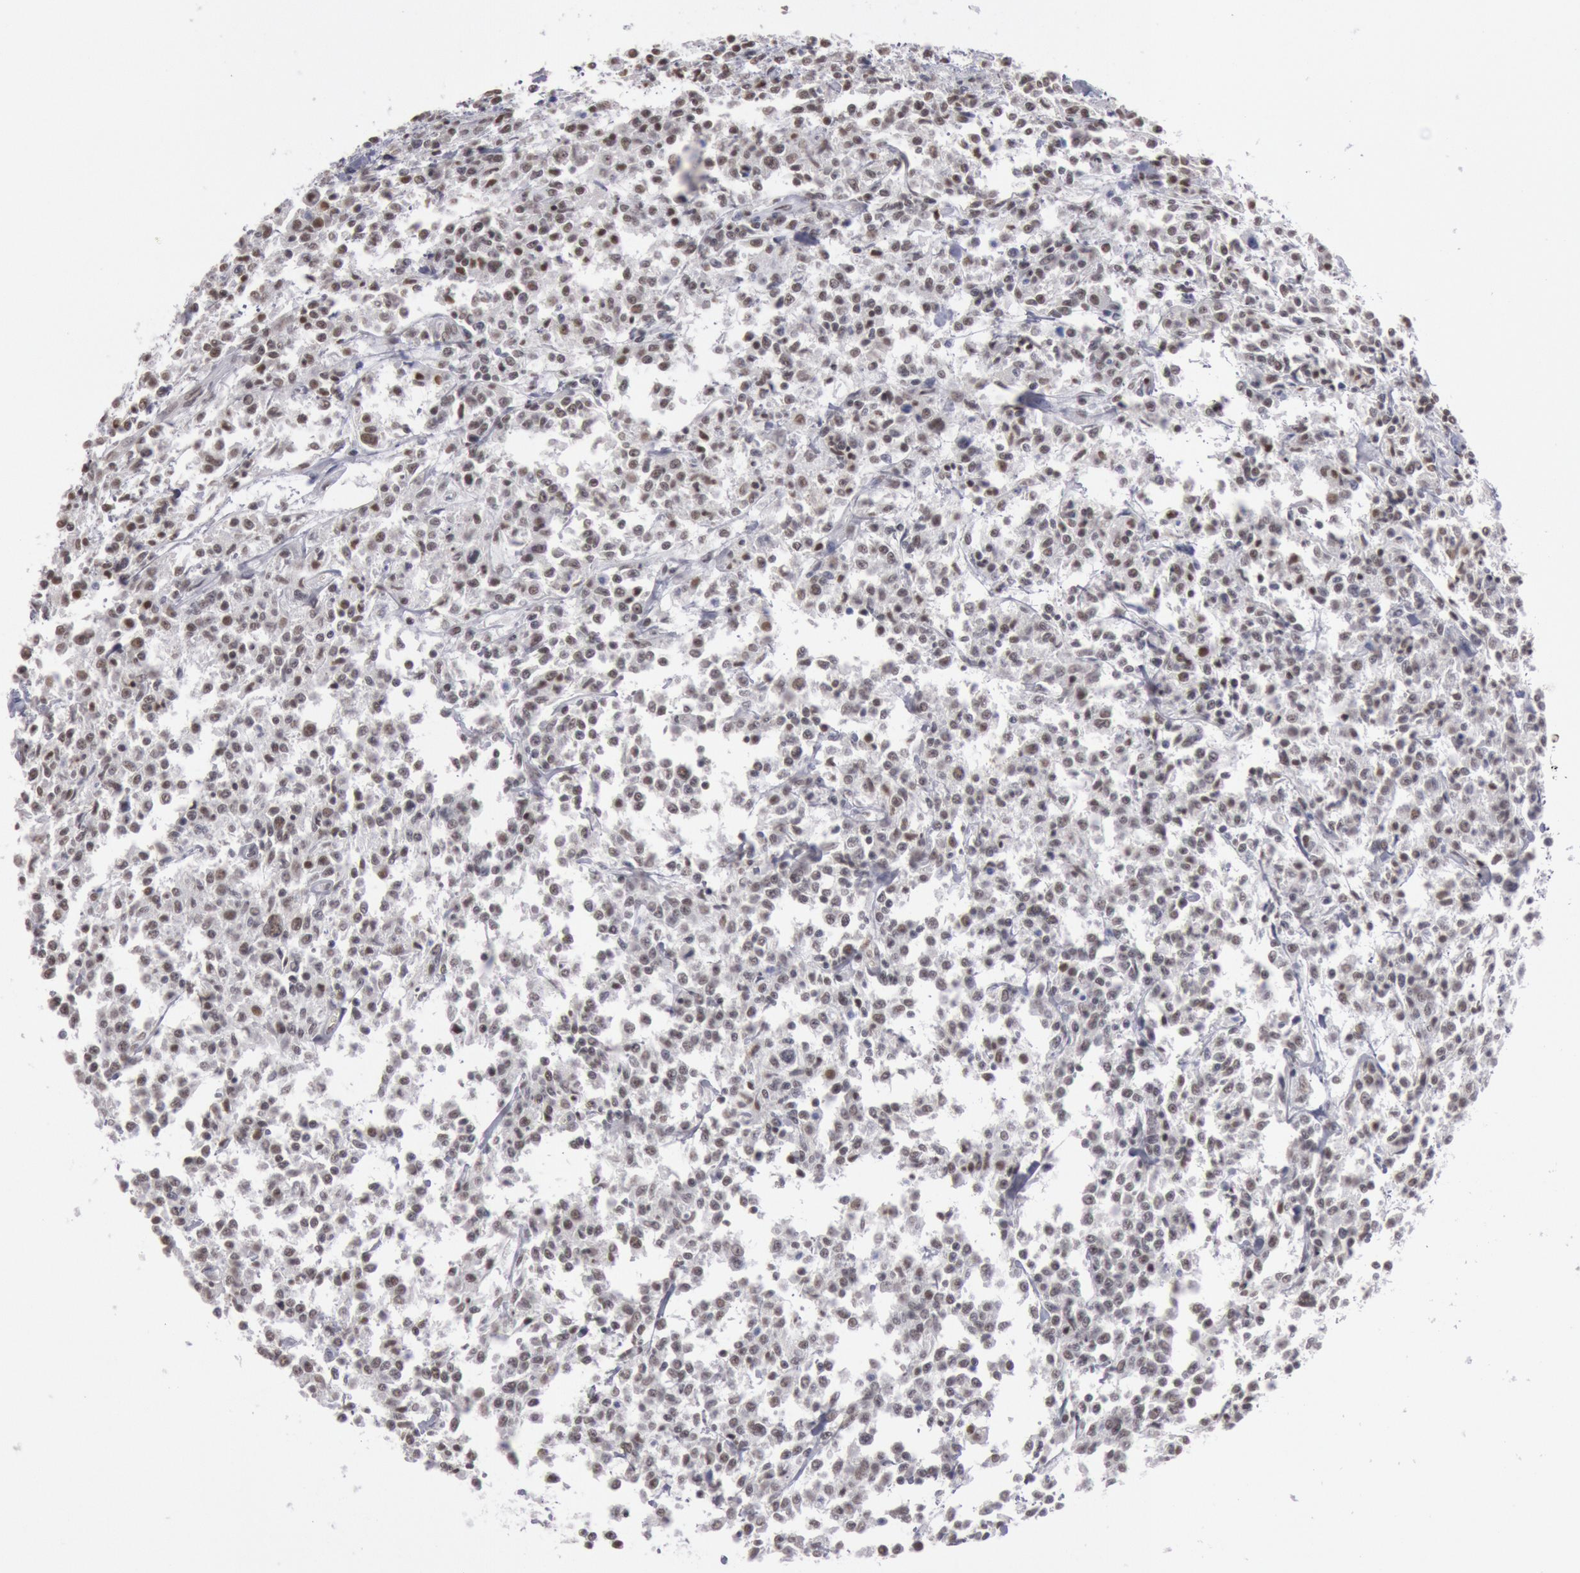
{"staining": {"intensity": "weak", "quantity": ">75%", "location": "nuclear"}, "tissue": "lymphoma", "cell_type": "Tumor cells", "image_type": "cancer", "snomed": [{"axis": "morphology", "description": "Malignant lymphoma, non-Hodgkin's type, Low grade"}, {"axis": "topography", "description": "Small intestine"}], "caption": "IHC of lymphoma exhibits low levels of weak nuclear positivity in about >75% of tumor cells.", "gene": "ESS2", "patient": {"sex": "female", "age": 59}}